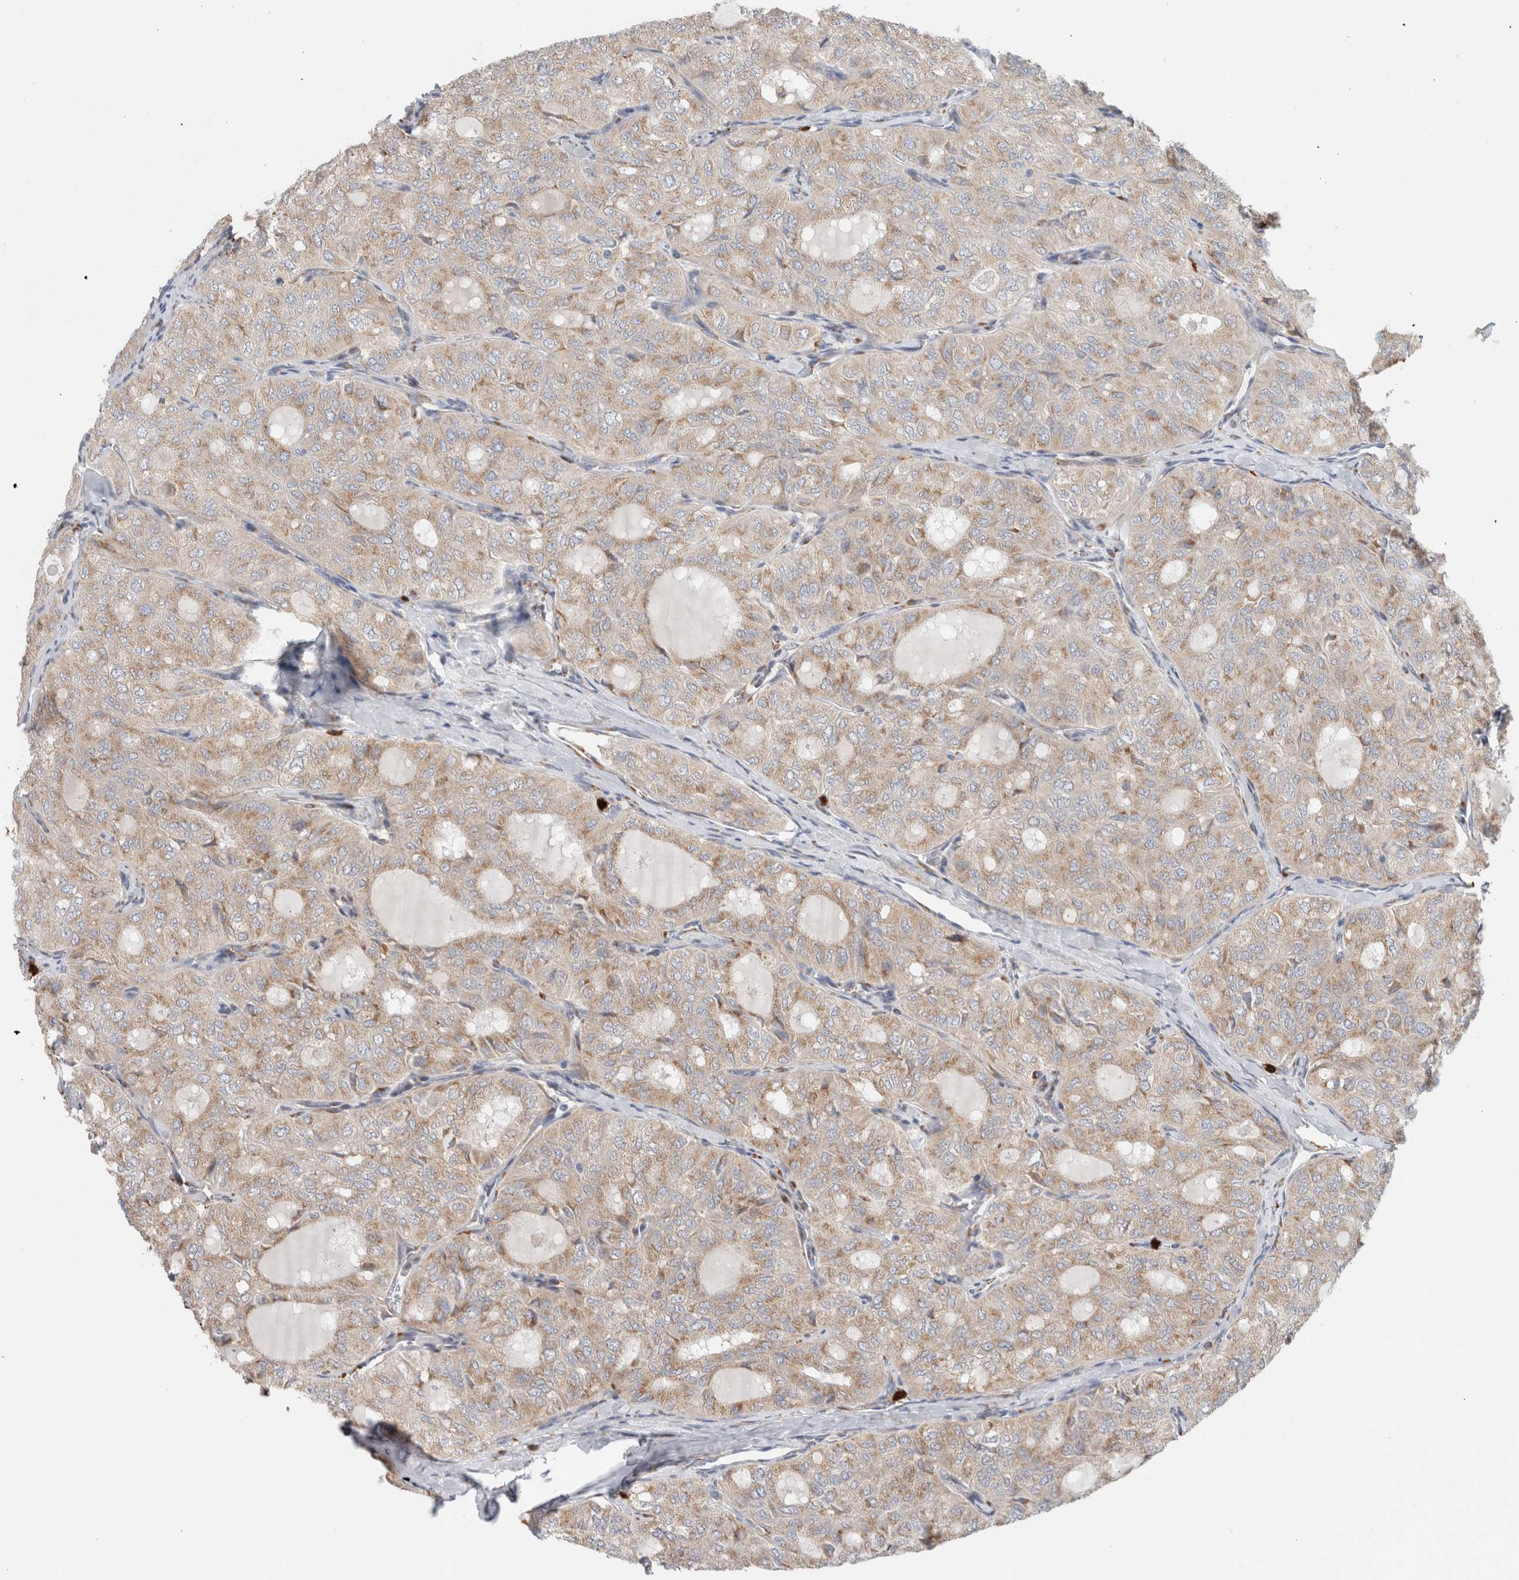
{"staining": {"intensity": "weak", "quantity": ">75%", "location": "cytoplasmic/membranous"}, "tissue": "thyroid cancer", "cell_type": "Tumor cells", "image_type": "cancer", "snomed": [{"axis": "morphology", "description": "Follicular adenoma carcinoma, NOS"}, {"axis": "topography", "description": "Thyroid gland"}], "caption": "Immunohistochemistry (IHC) micrograph of neoplastic tissue: human thyroid cancer stained using IHC displays low levels of weak protein expression localized specifically in the cytoplasmic/membranous of tumor cells, appearing as a cytoplasmic/membranous brown color.", "gene": "P4HA1", "patient": {"sex": "male", "age": 75}}